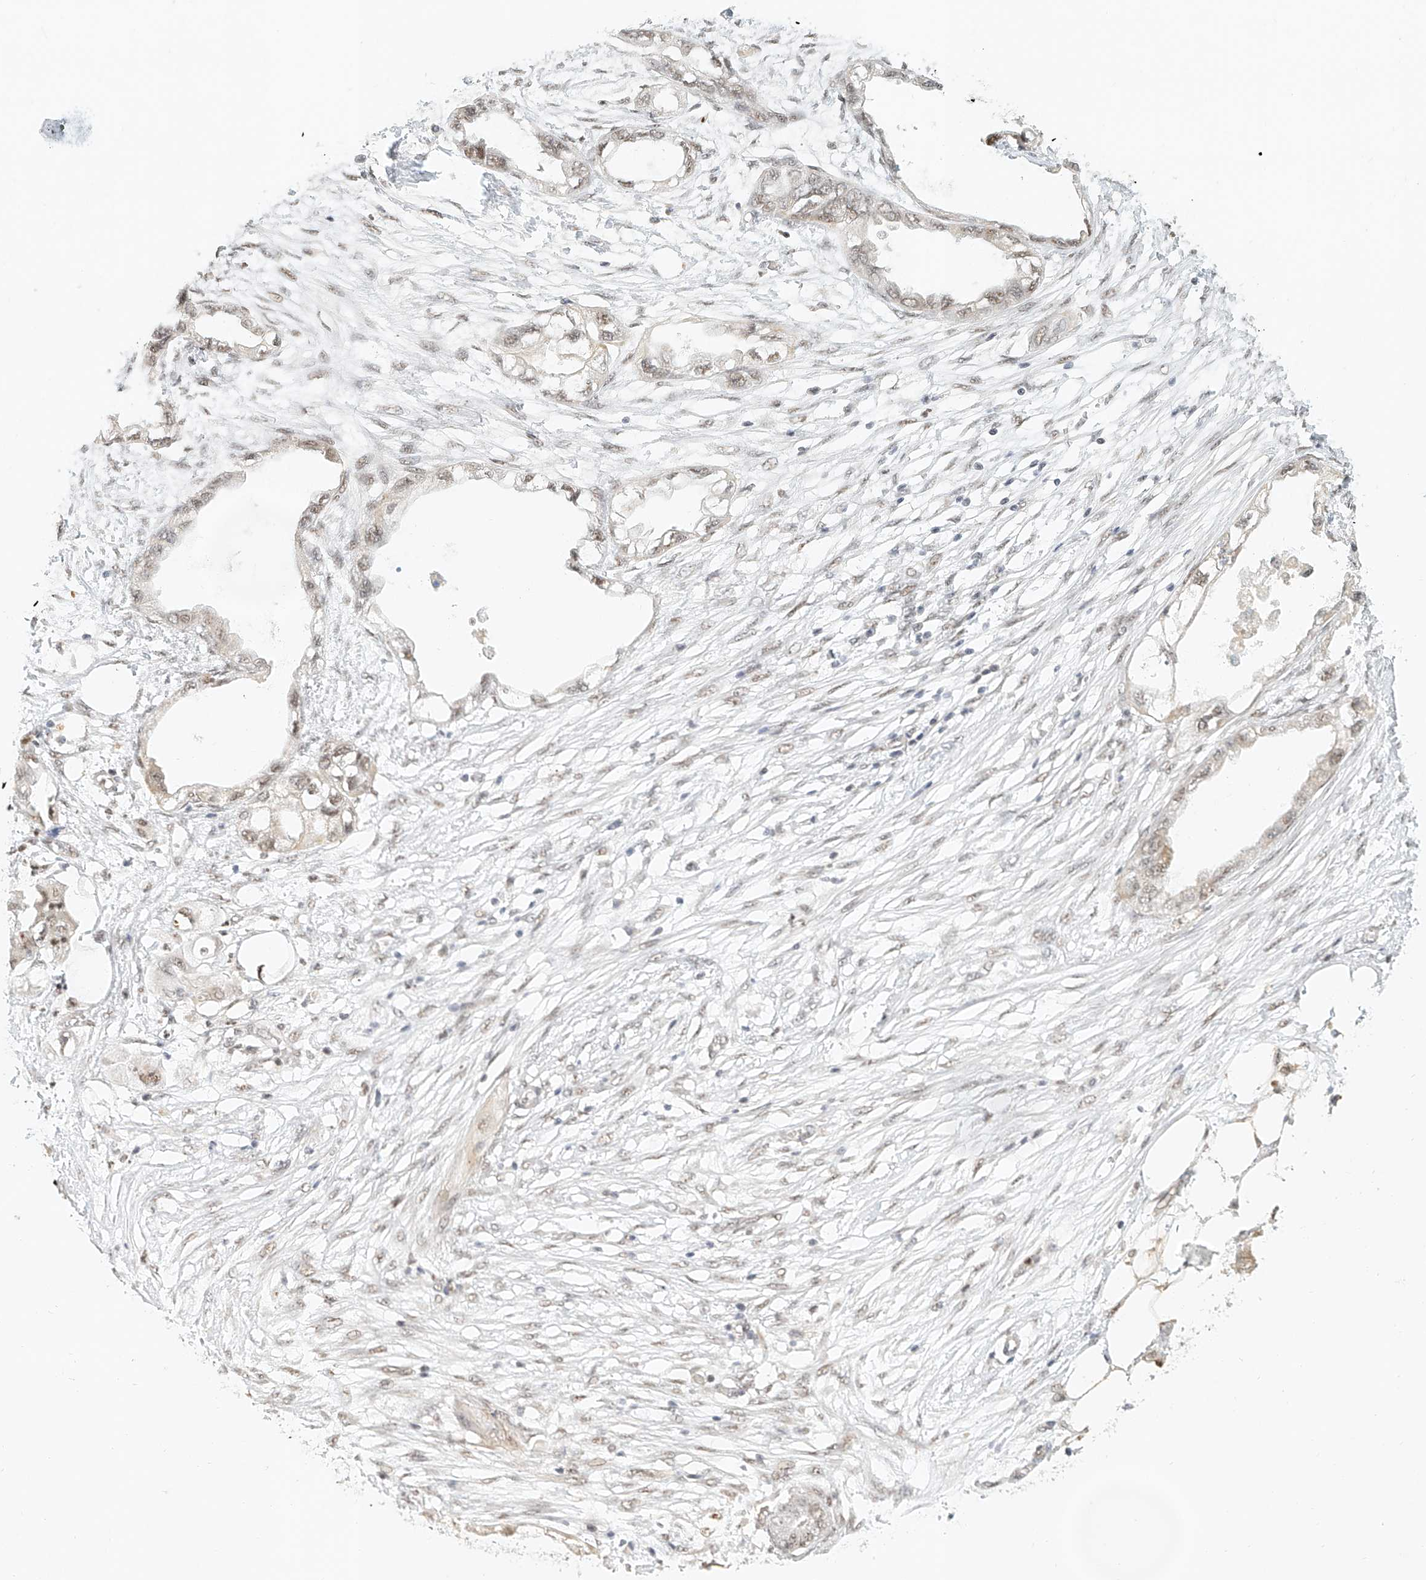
{"staining": {"intensity": "weak", "quantity": "25%-75%", "location": "nuclear"}, "tissue": "endometrial cancer", "cell_type": "Tumor cells", "image_type": "cancer", "snomed": [{"axis": "morphology", "description": "Adenocarcinoma, NOS"}, {"axis": "morphology", "description": "Adenocarcinoma, metastatic, NOS"}, {"axis": "topography", "description": "Adipose tissue"}, {"axis": "topography", "description": "Endometrium"}], "caption": "Immunohistochemistry (IHC) photomicrograph of neoplastic tissue: human metastatic adenocarcinoma (endometrial) stained using IHC displays low levels of weak protein expression localized specifically in the nuclear of tumor cells, appearing as a nuclear brown color.", "gene": "CXorf58", "patient": {"sex": "female", "age": 67}}